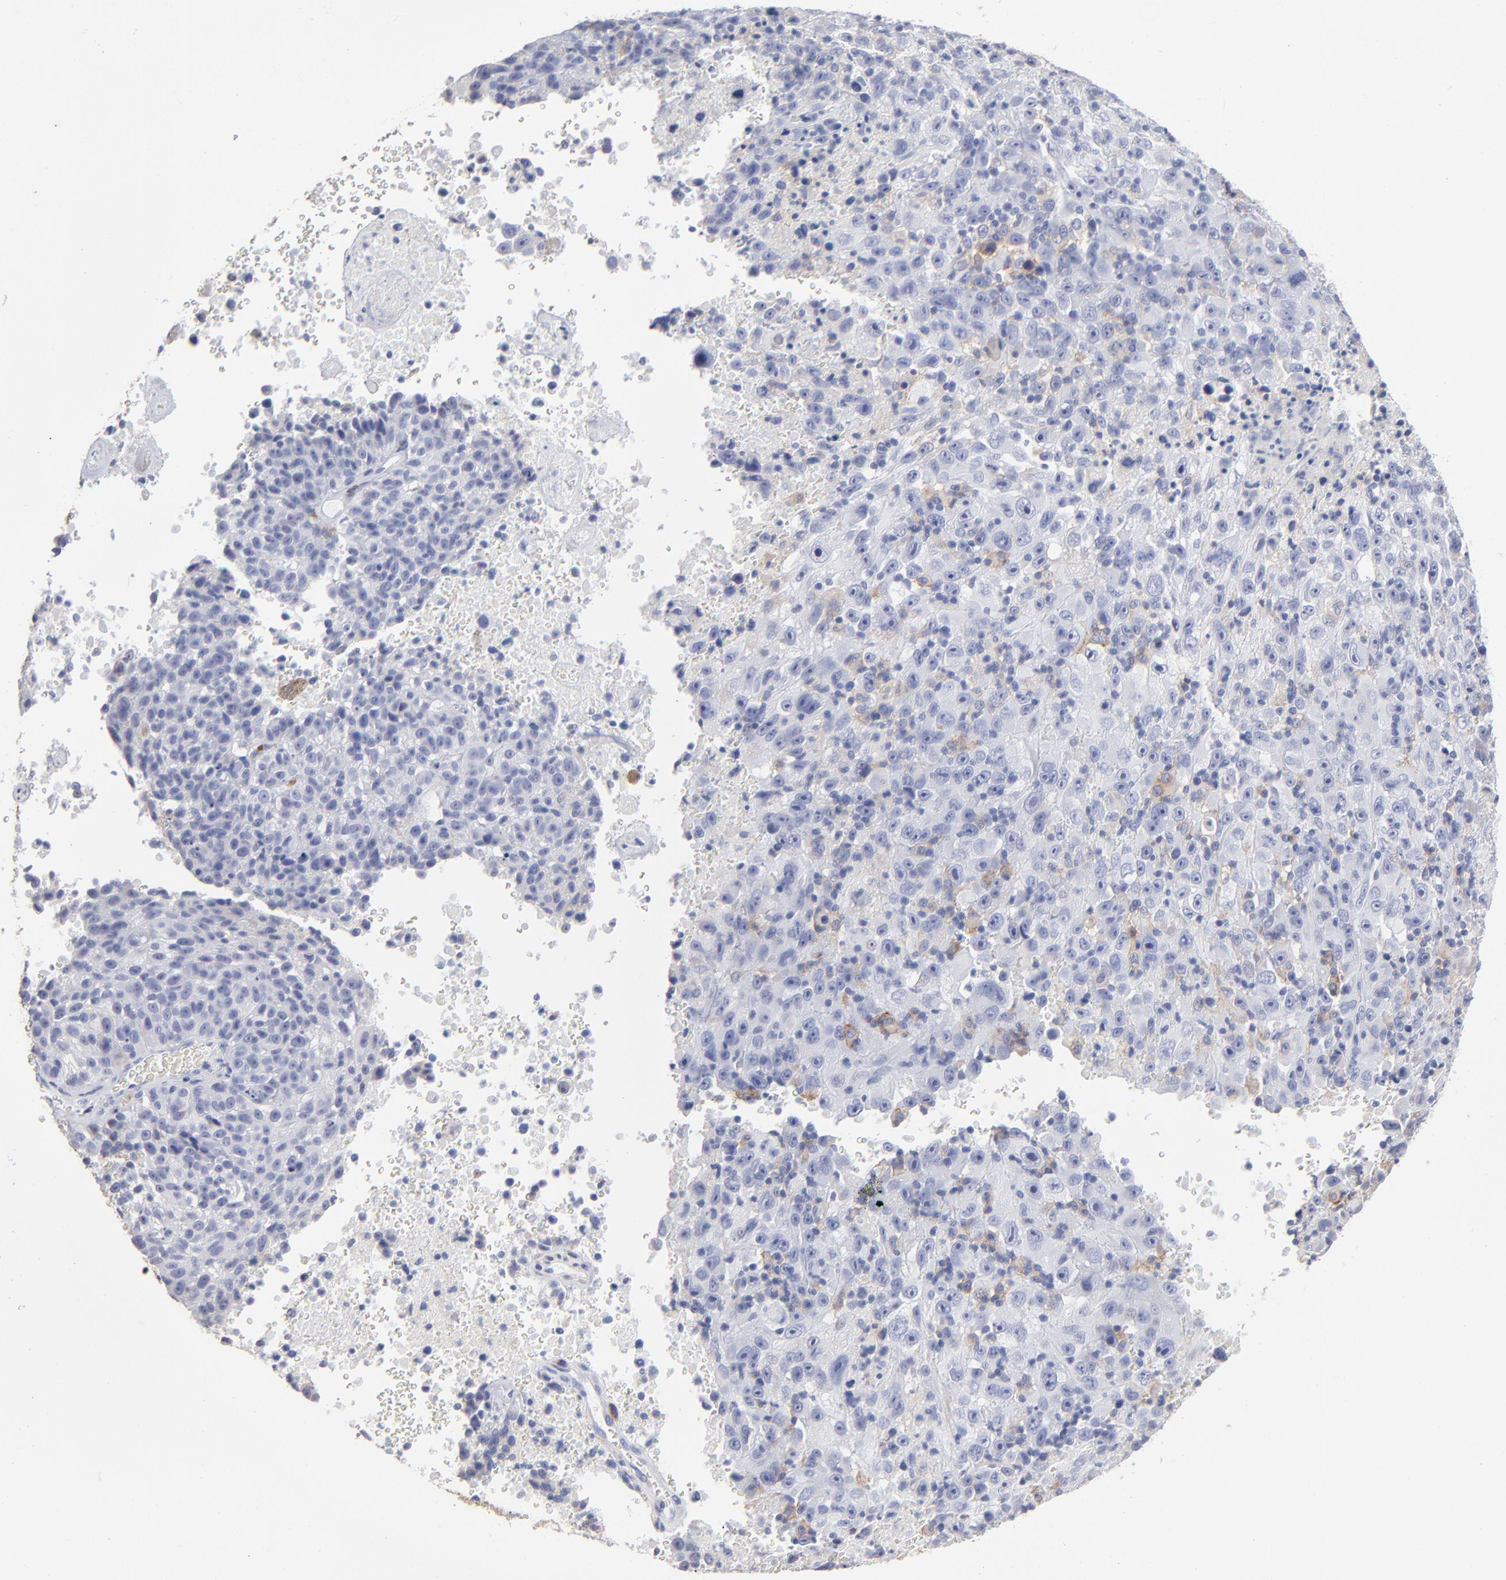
{"staining": {"intensity": "negative", "quantity": "none", "location": "none"}, "tissue": "melanoma", "cell_type": "Tumor cells", "image_type": "cancer", "snomed": [{"axis": "morphology", "description": "Malignant melanoma, Metastatic site"}, {"axis": "topography", "description": "Cerebral cortex"}], "caption": "DAB immunohistochemical staining of malignant melanoma (metastatic site) exhibits no significant staining in tumor cells.", "gene": "LAT2", "patient": {"sex": "female", "age": 52}}